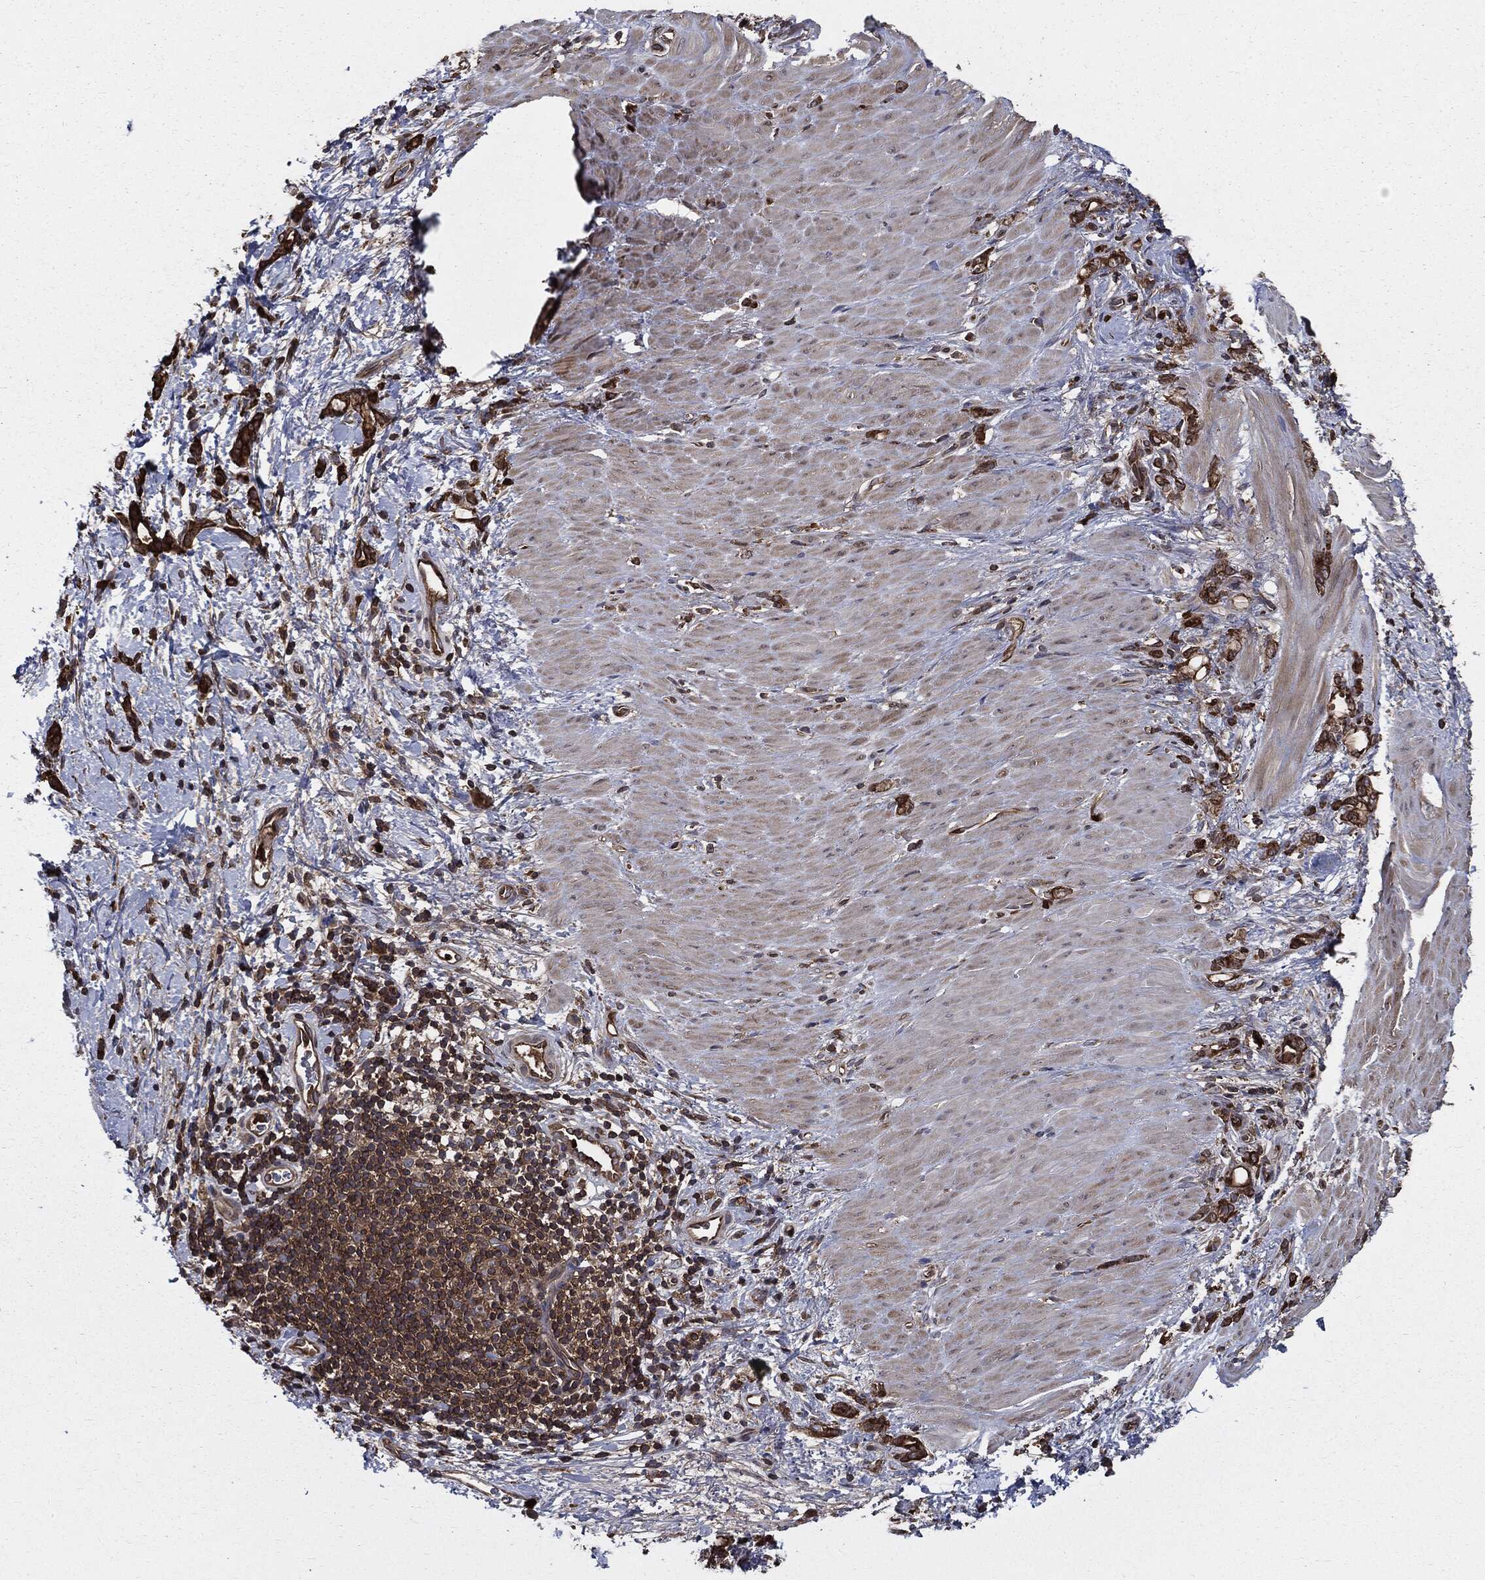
{"staining": {"intensity": "strong", "quantity": ">75%", "location": "cytoplasmic/membranous"}, "tissue": "stomach cancer", "cell_type": "Tumor cells", "image_type": "cancer", "snomed": [{"axis": "morphology", "description": "Normal tissue, NOS"}, {"axis": "morphology", "description": "Adenocarcinoma, NOS"}, {"axis": "topography", "description": "Stomach"}], "caption": "Tumor cells exhibit strong cytoplasmic/membranous staining in about >75% of cells in stomach cancer.", "gene": "PDCD6IP", "patient": {"sex": "male", "age": 67}}